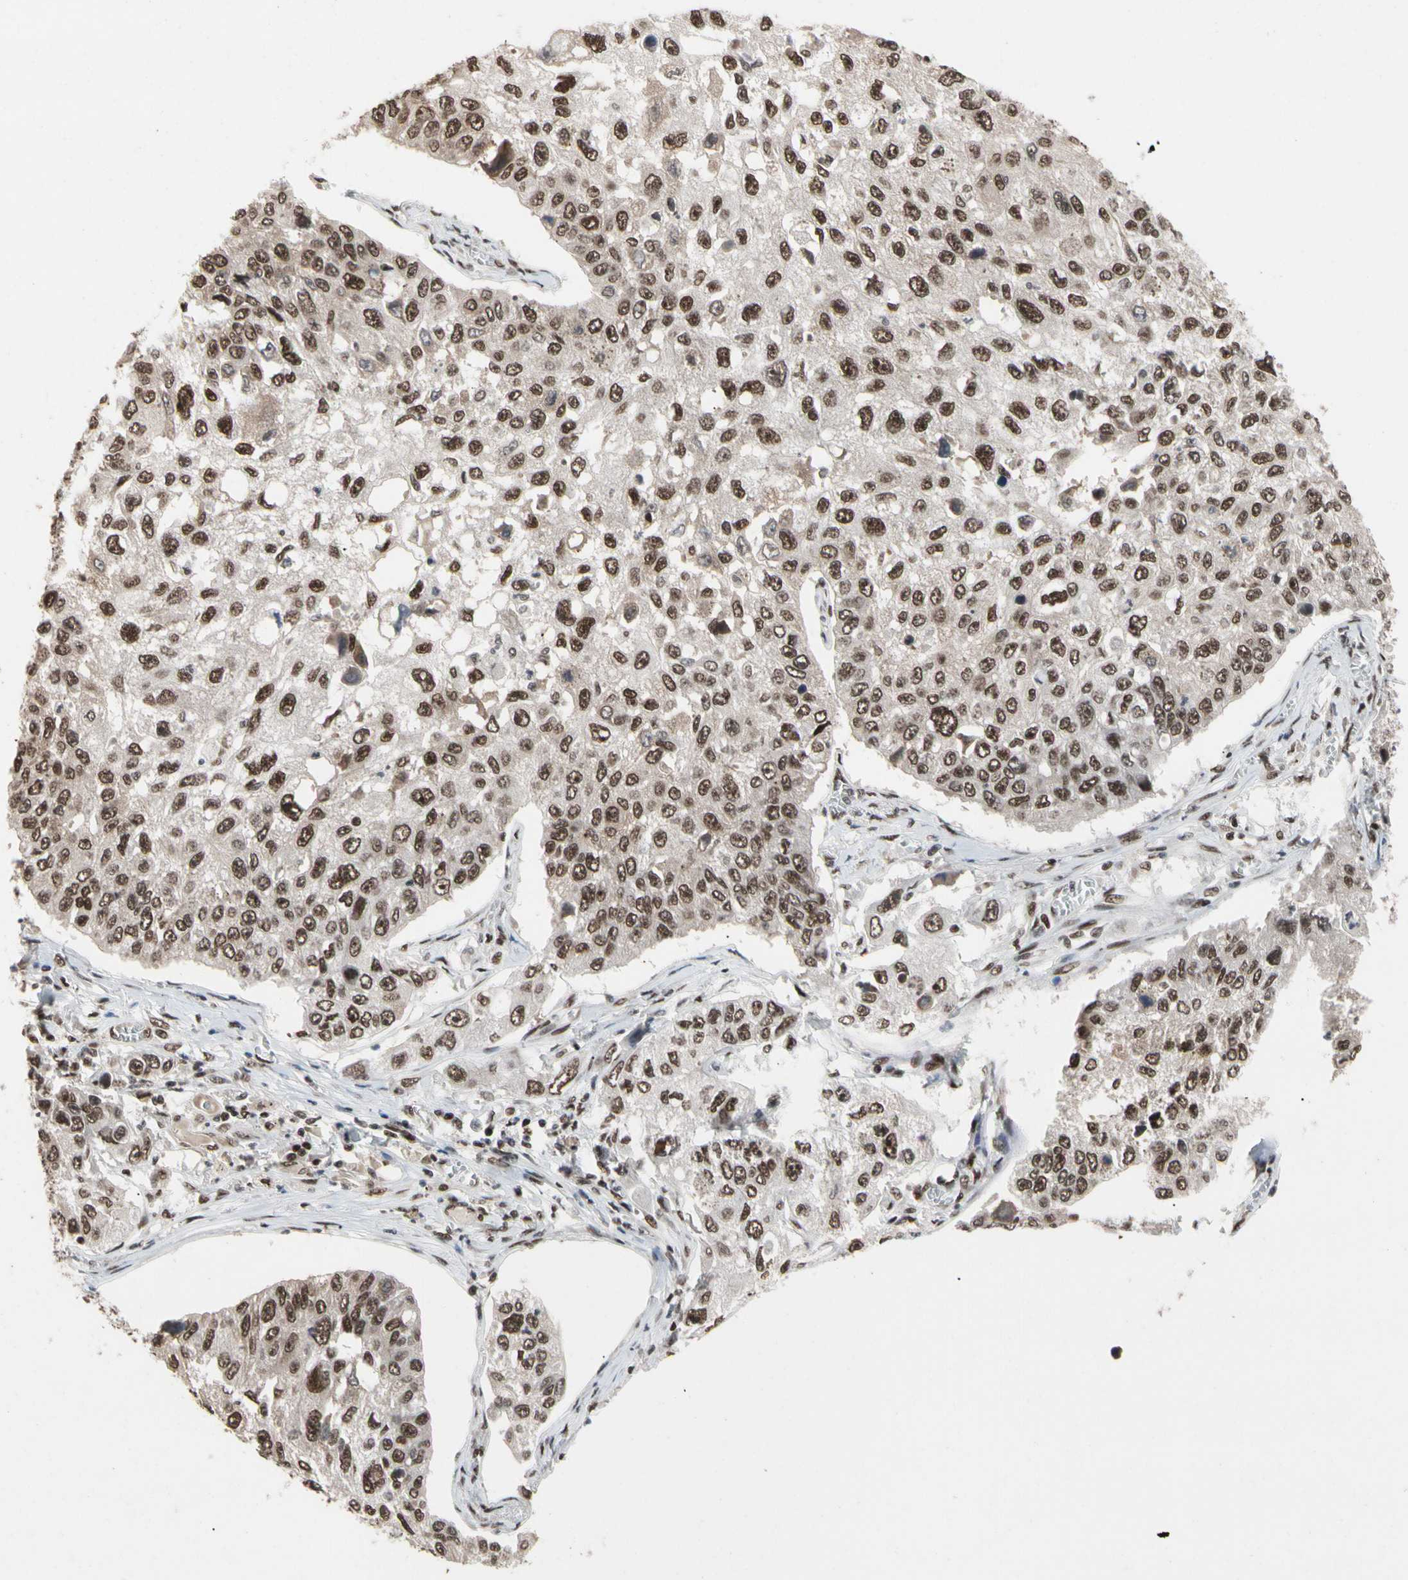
{"staining": {"intensity": "moderate", "quantity": ">75%", "location": "nuclear"}, "tissue": "lung cancer", "cell_type": "Tumor cells", "image_type": "cancer", "snomed": [{"axis": "morphology", "description": "Squamous cell carcinoma, NOS"}, {"axis": "topography", "description": "Lung"}], "caption": "Moderate nuclear staining is seen in approximately >75% of tumor cells in lung cancer (squamous cell carcinoma). (brown staining indicates protein expression, while blue staining denotes nuclei).", "gene": "FAM98B", "patient": {"sex": "male", "age": 71}}